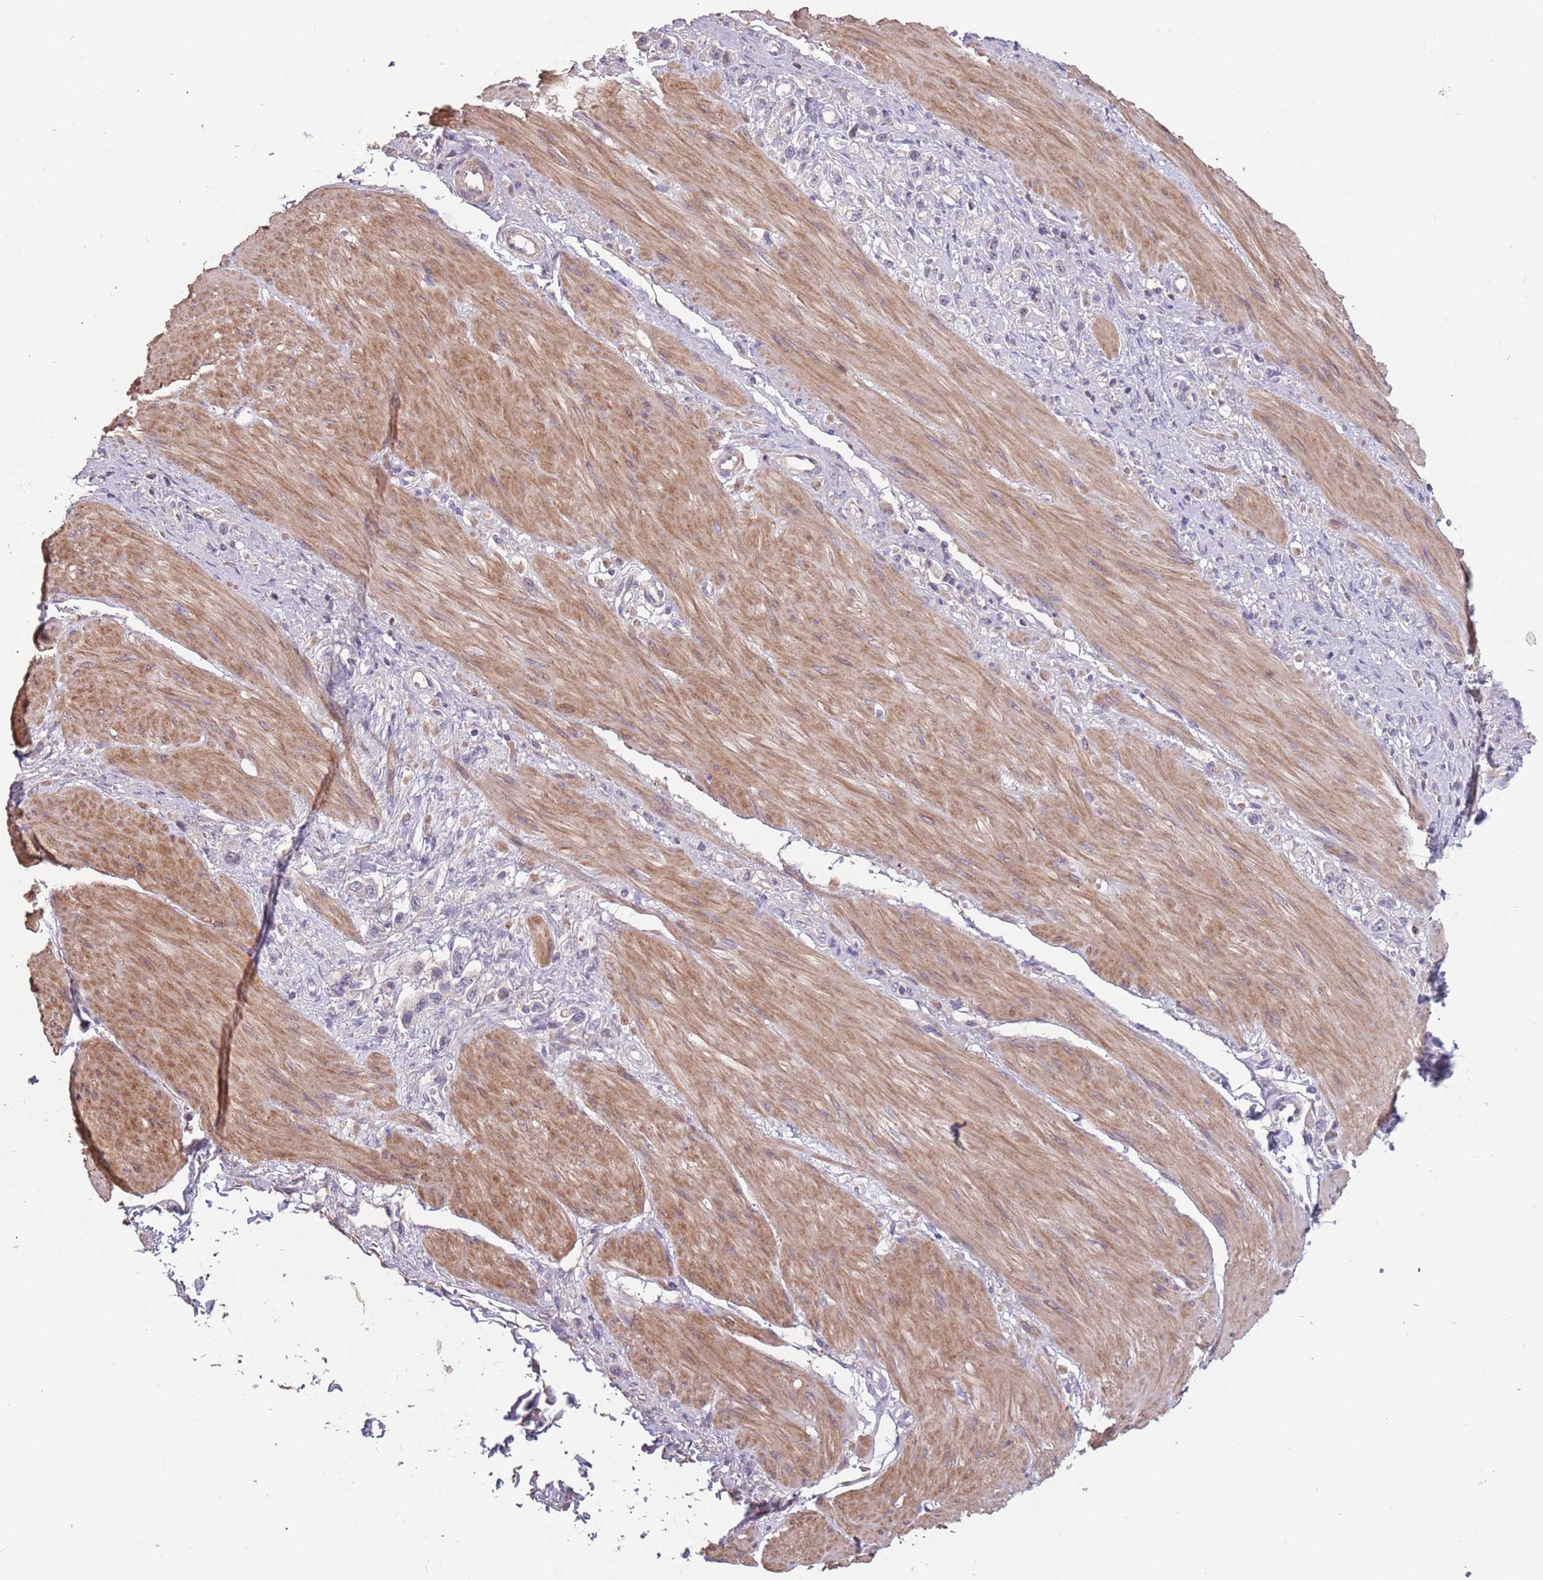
{"staining": {"intensity": "negative", "quantity": "none", "location": "none"}, "tissue": "stomach cancer", "cell_type": "Tumor cells", "image_type": "cancer", "snomed": [{"axis": "morphology", "description": "Adenocarcinoma, NOS"}, {"axis": "topography", "description": "Stomach"}], "caption": "Tumor cells show no significant expression in stomach cancer (adenocarcinoma). (Stains: DAB IHC with hematoxylin counter stain, Microscopy: brightfield microscopy at high magnification).", "gene": "MBD3L1", "patient": {"sex": "female", "age": 65}}